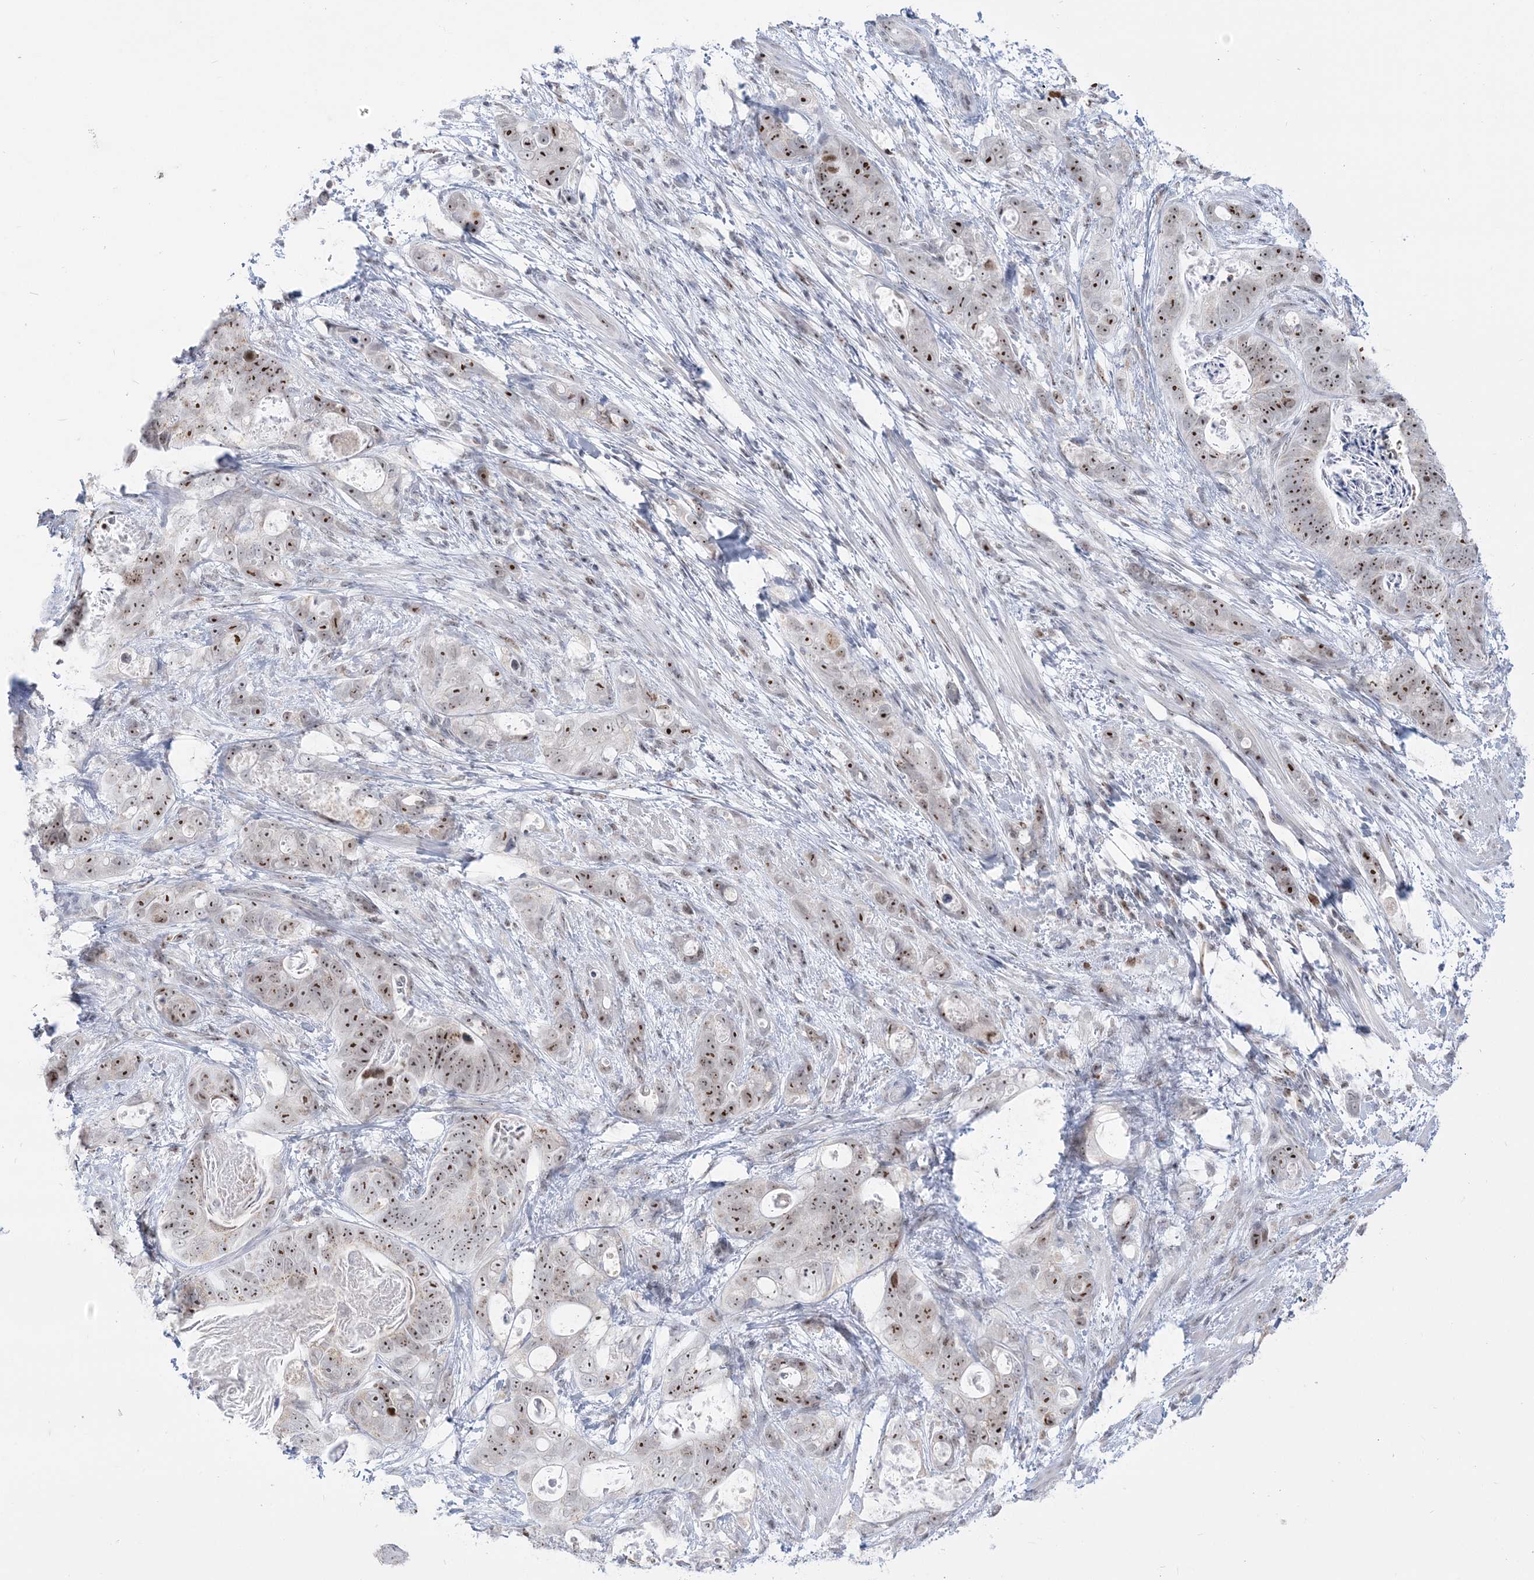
{"staining": {"intensity": "moderate", "quantity": ">75%", "location": "nuclear"}, "tissue": "stomach cancer", "cell_type": "Tumor cells", "image_type": "cancer", "snomed": [{"axis": "morphology", "description": "Normal tissue, NOS"}, {"axis": "morphology", "description": "Adenocarcinoma, NOS"}, {"axis": "topography", "description": "Stomach"}], "caption": "There is medium levels of moderate nuclear expression in tumor cells of adenocarcinoma (stomach), as demonstrated by immunohistochemical staining (brown color).", "gene": "DDX21", "patient": {"sex": "female", "age": 89}}